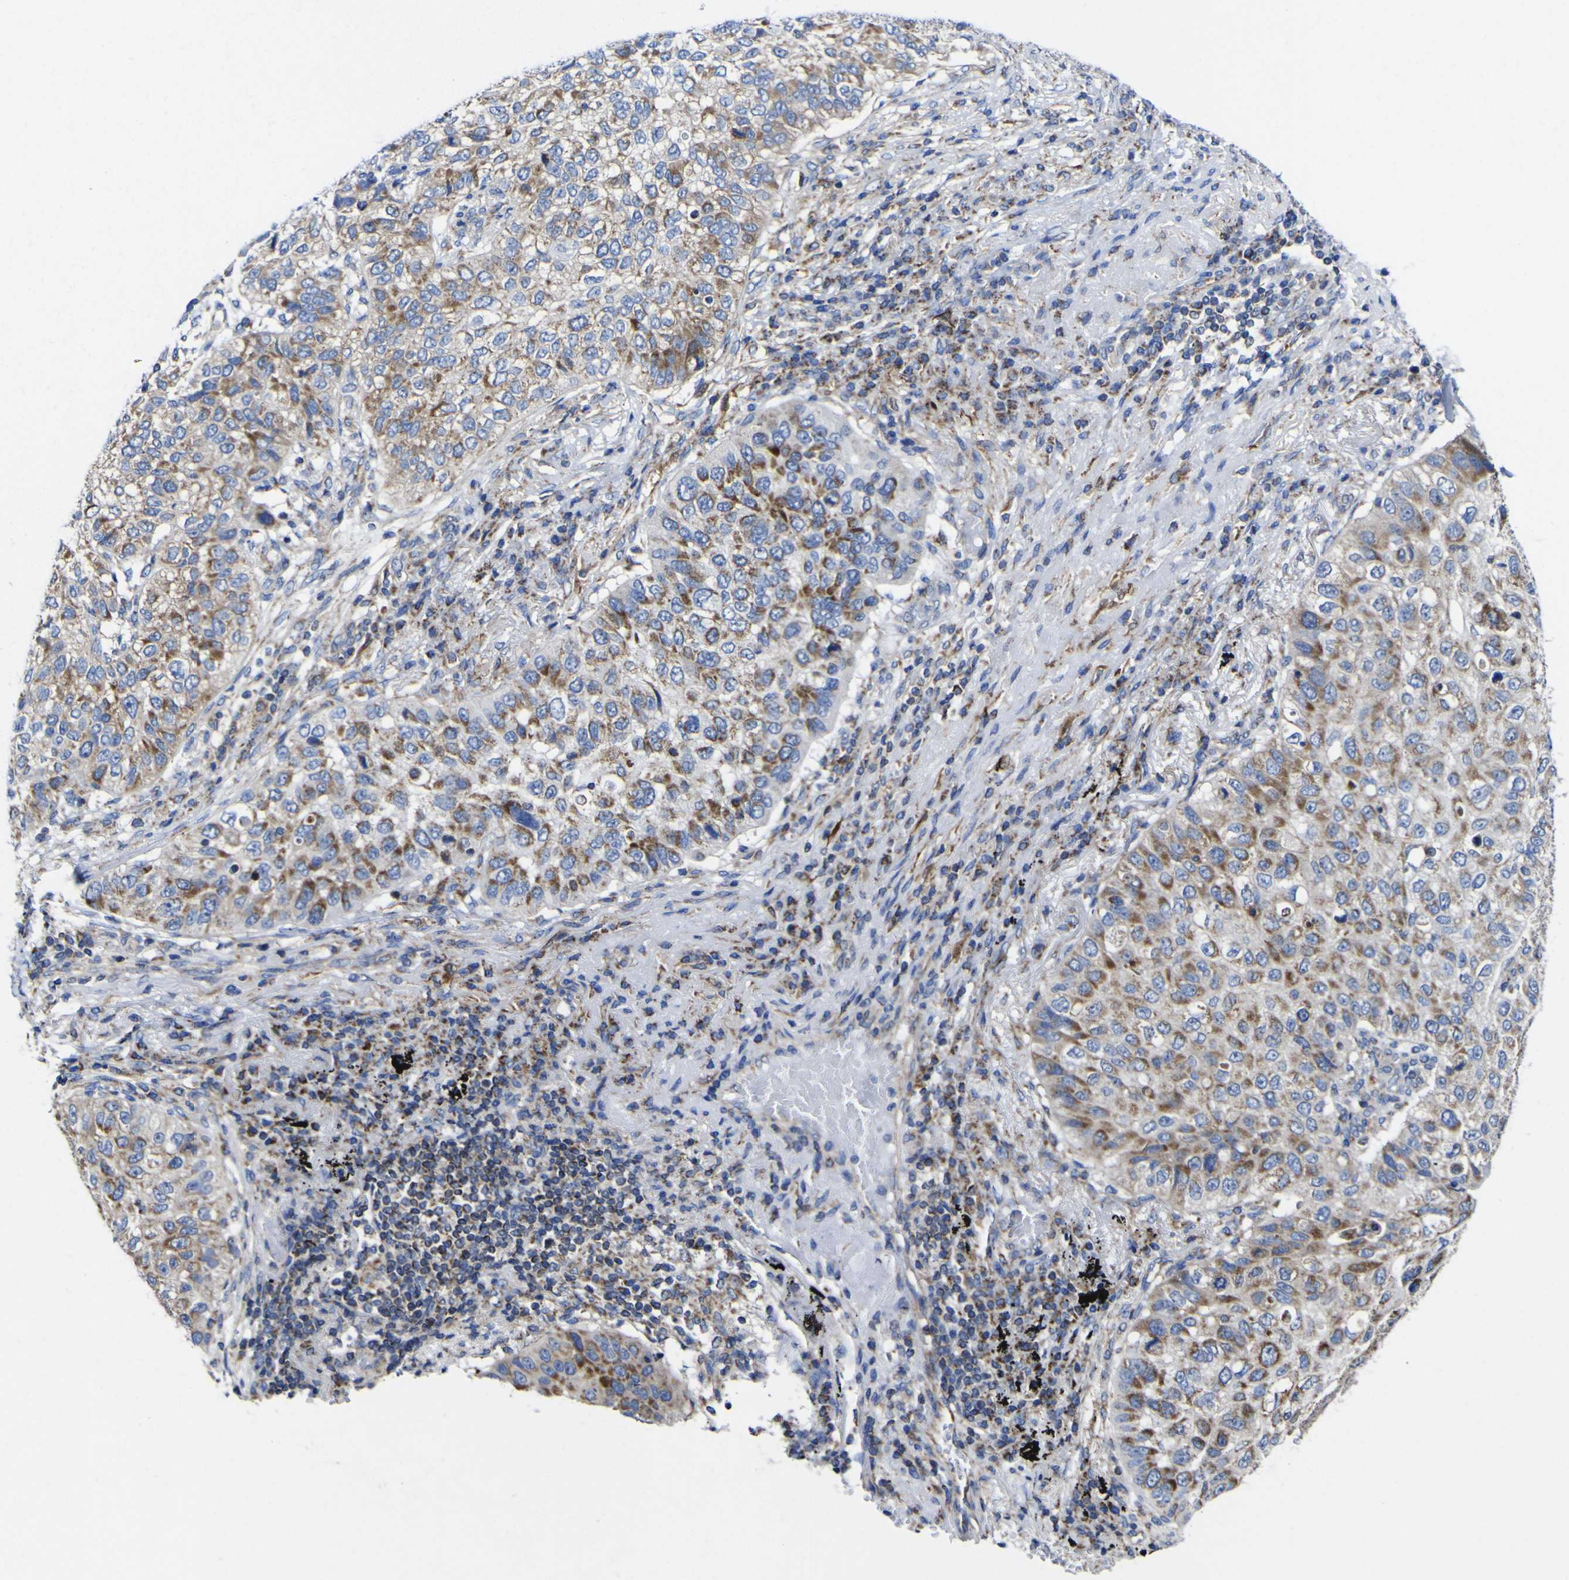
{"staining": {"intensity": "moderate", "quantity": ">75%", "location": "cytoplasmic/membranous"}, "tissue": "lung cancer", "cell_type": "Tumor cells", "image_type": "cancer", "snomed": [{"axis": "morphology", "description": "Squamous cell carcinoma, NOS"}, {"axis": "topography", "description": "Lung"}], "caption": "Immunohistochemistry micrograph of lung cancer (squamous cell carcinoma) stained for a protein (brown), which shows medium levels of moderate cytoplasmic/membranous expression in about >75% of tumor cells.", "gene": "CCDC90B", "patient": {"sex": "male", "age": 57}}